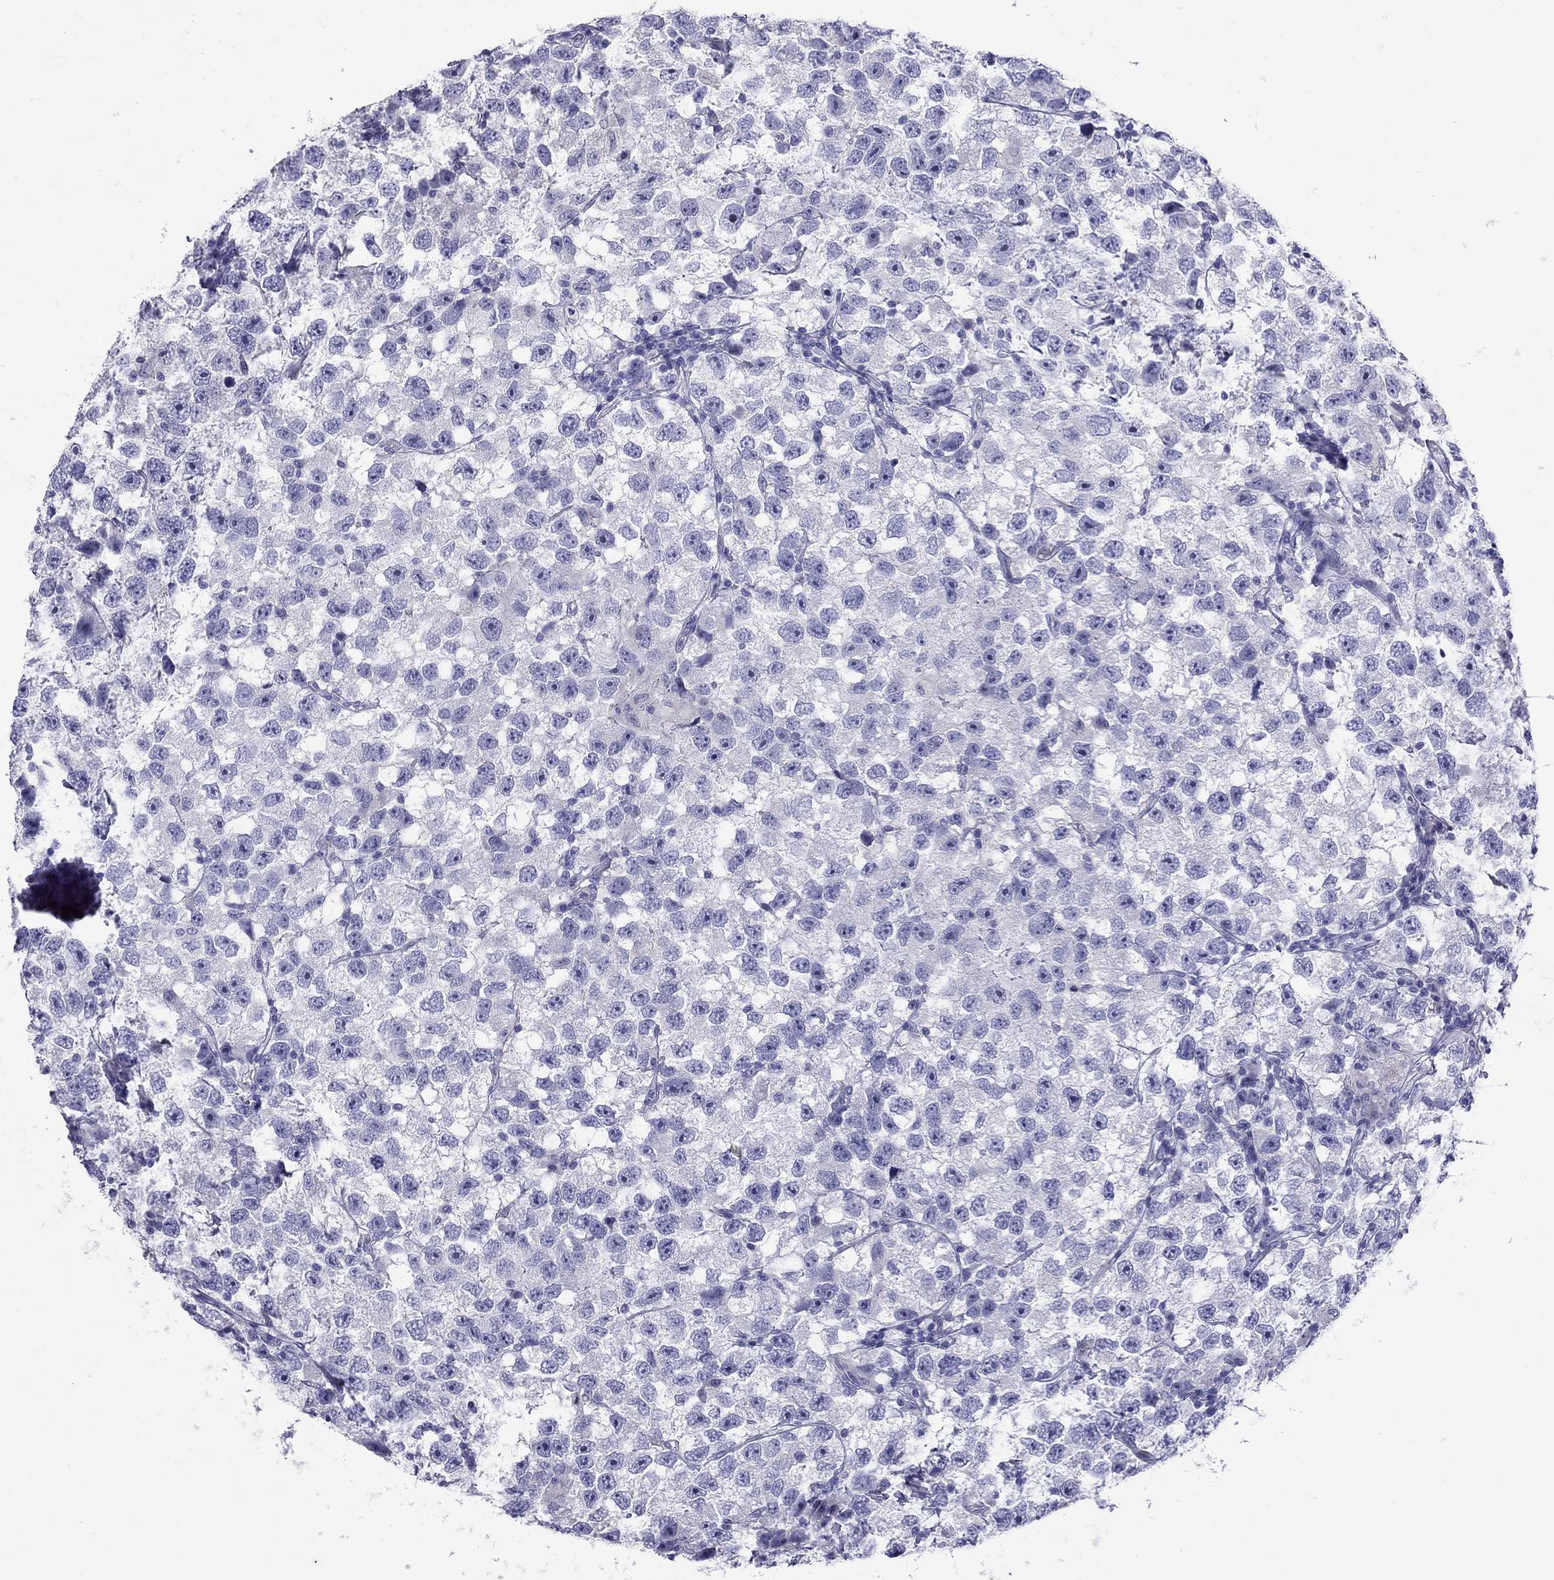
{"staining": {"intensity": "negative", "quantity": "none", "location": "none"}, "tissue": "testis cancer", "cell_type": "Tumor cells", "image_type": "cancer", "snomed": [{"axis": "morphology", "description": "Seminoma, NOS"}, {"axis": "topography", "description": "Testis"}], "caption": "Tumor cells show no significant protein staining in testis cancer.", "gene": "CMYA5", "patient": {"sex": "male", "age": 26}}